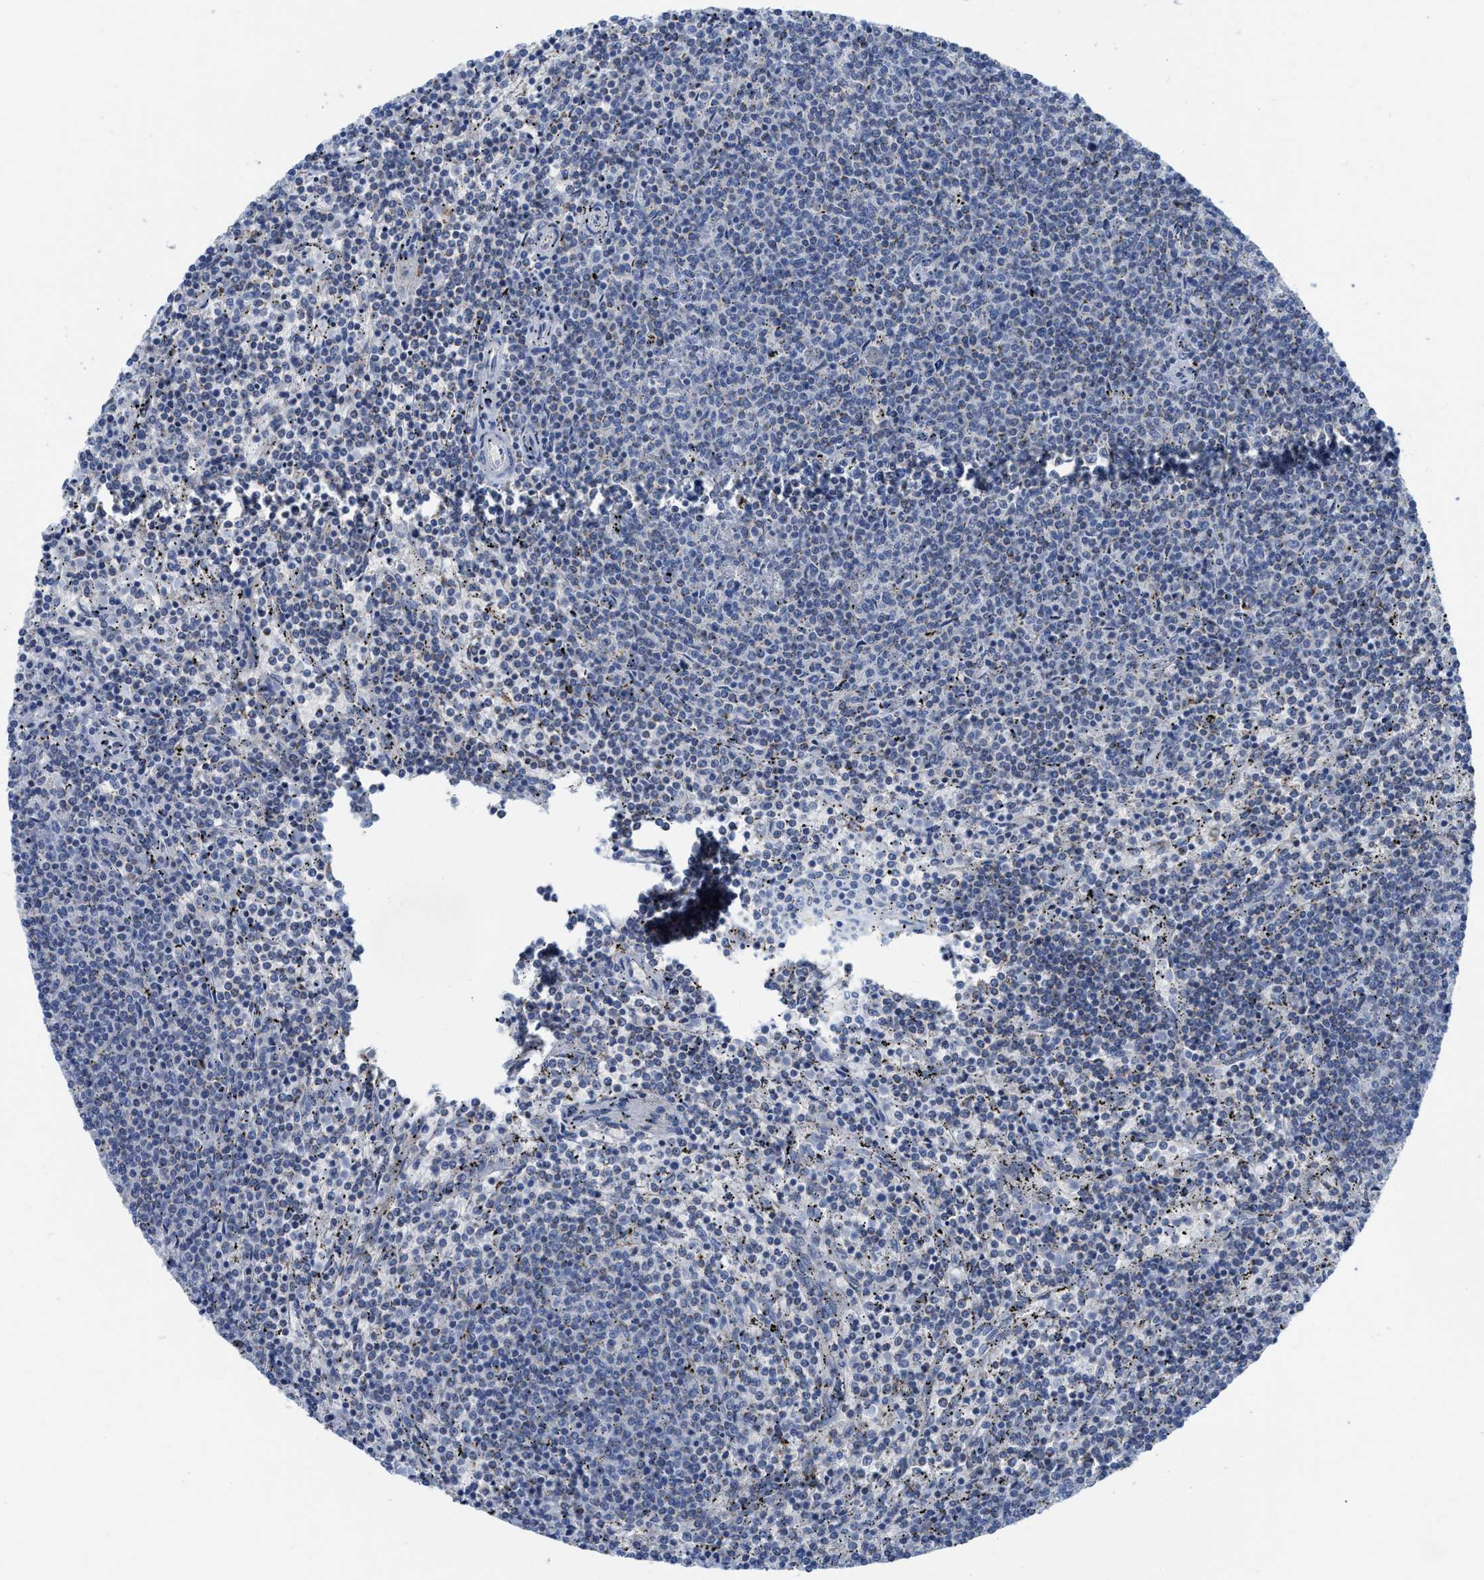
{"staining": {"intensity": "negative", "quantity": "none", "location": "none"}, "tissue": "lymphoma", "cell_type": "Tumor cells", "image_type": "cancer", "snomed": [{"axis": "morphology", "description": "Malignant lymphoma, non-Hodgkin's type, Low grade"}, {"axis": "topography", "description": "Spleen"}], "caption": "A histopathology image of lymphoma stained for a protein displays no brown staining in tumor cells.", "gene": "GATD3", "patient": {"sex": "female", "age": 50}}